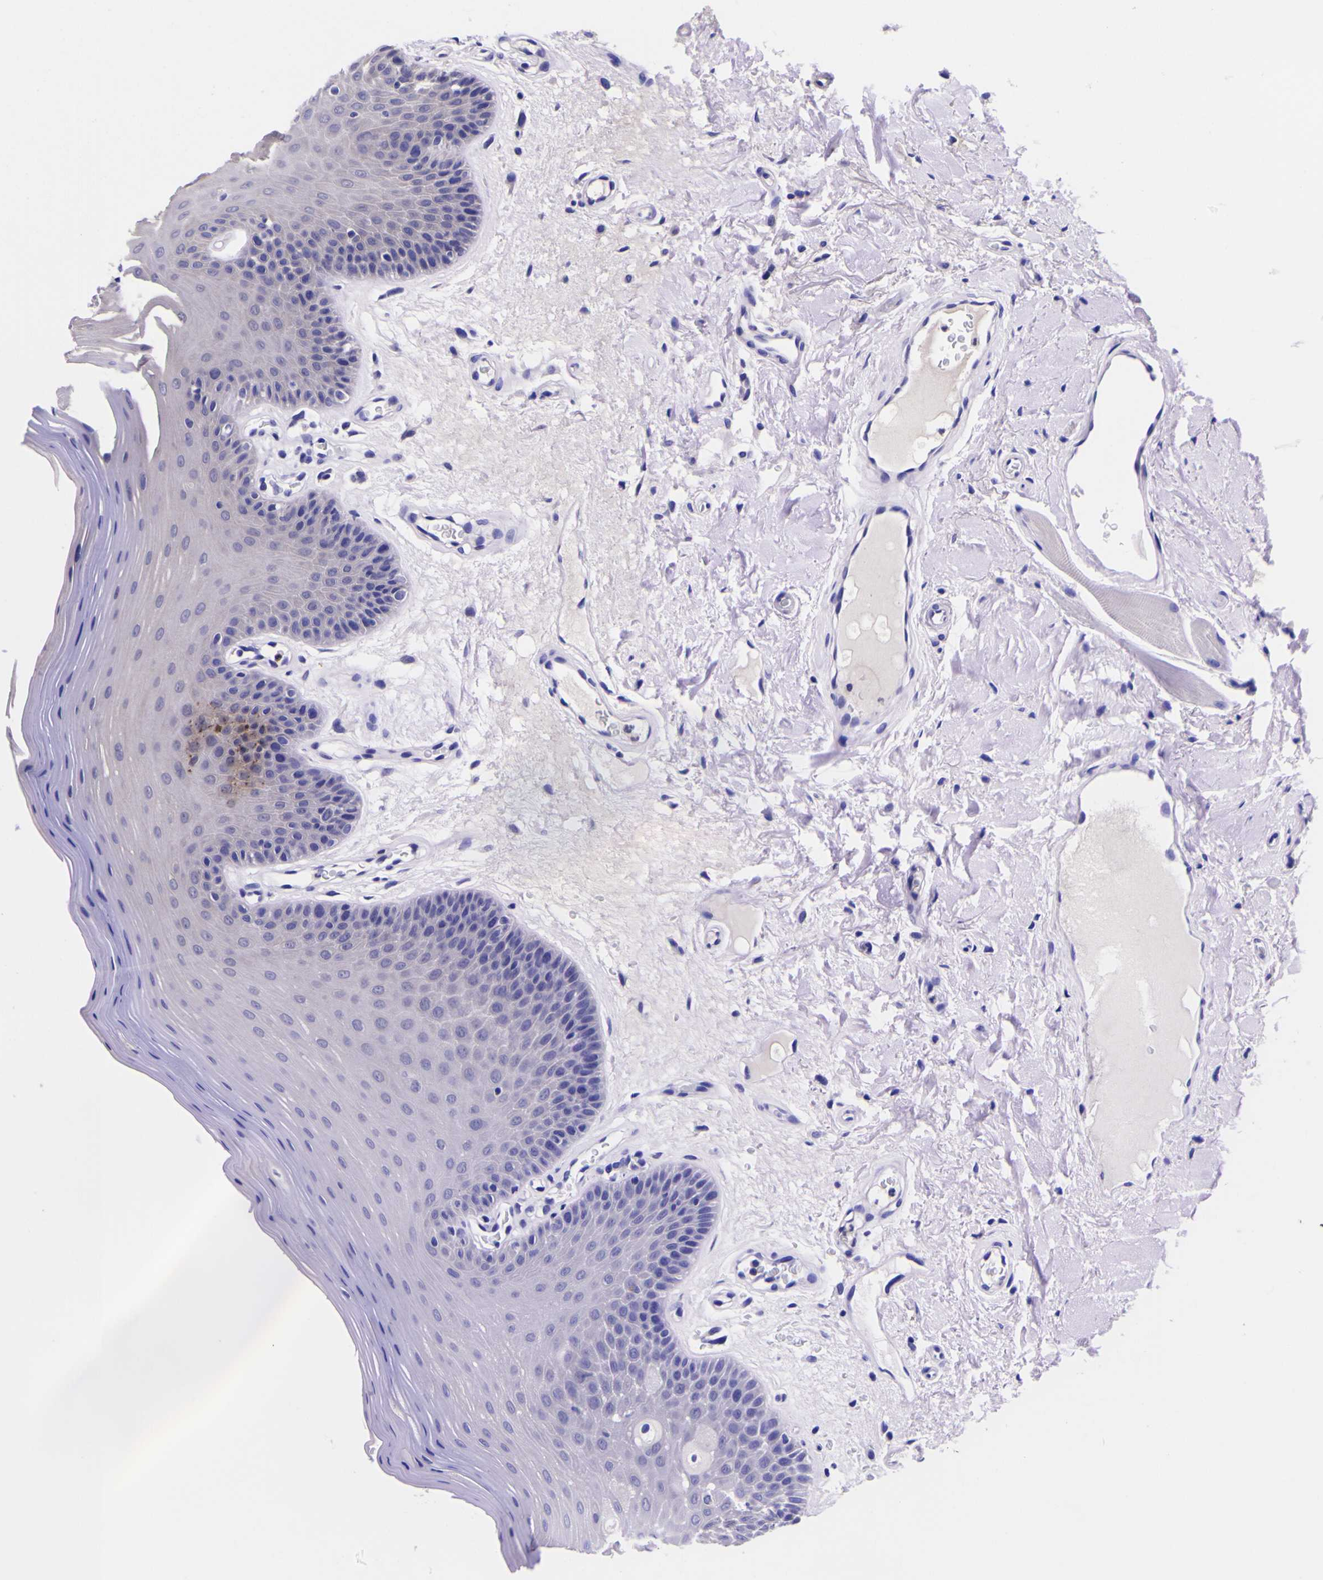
{"staining": {"intensity": "negative", "quantity": "none", "location": "none"}, "tissue": "oral mucosa", "cell_type": "Squamous epithelial cells", "image_type": "normal", "snomed": [{"axis": "morphology", "description": "Normal tissue, NOS"}, {"axis": "morphology", "description": "Squamous cell carcinoma, NOS"}, {"axis": "topography", "description": "Skeletal muscle"}, {"axis": "topography", "description": "Adipose tissue"}, {"axis": "topography", "description": "Vascular tissue"}, {"axis": "topography", "description": "Oral tissue"}, {"axis": "topography", "description": "Peripheral nerve tissue"}, {"axis": "topography", "description": "Head-Neck"}], "caption": "There is no significant expression in squamous epithelial cells of oral mucosa. Brightfield microscopy of immunohistochemistry (IHC) stained with DAB (brown) and hematoxylin (blue), captured at high magnification.", "gene": "MAPK14", "patient": {"sex": "male", "age": 71}}